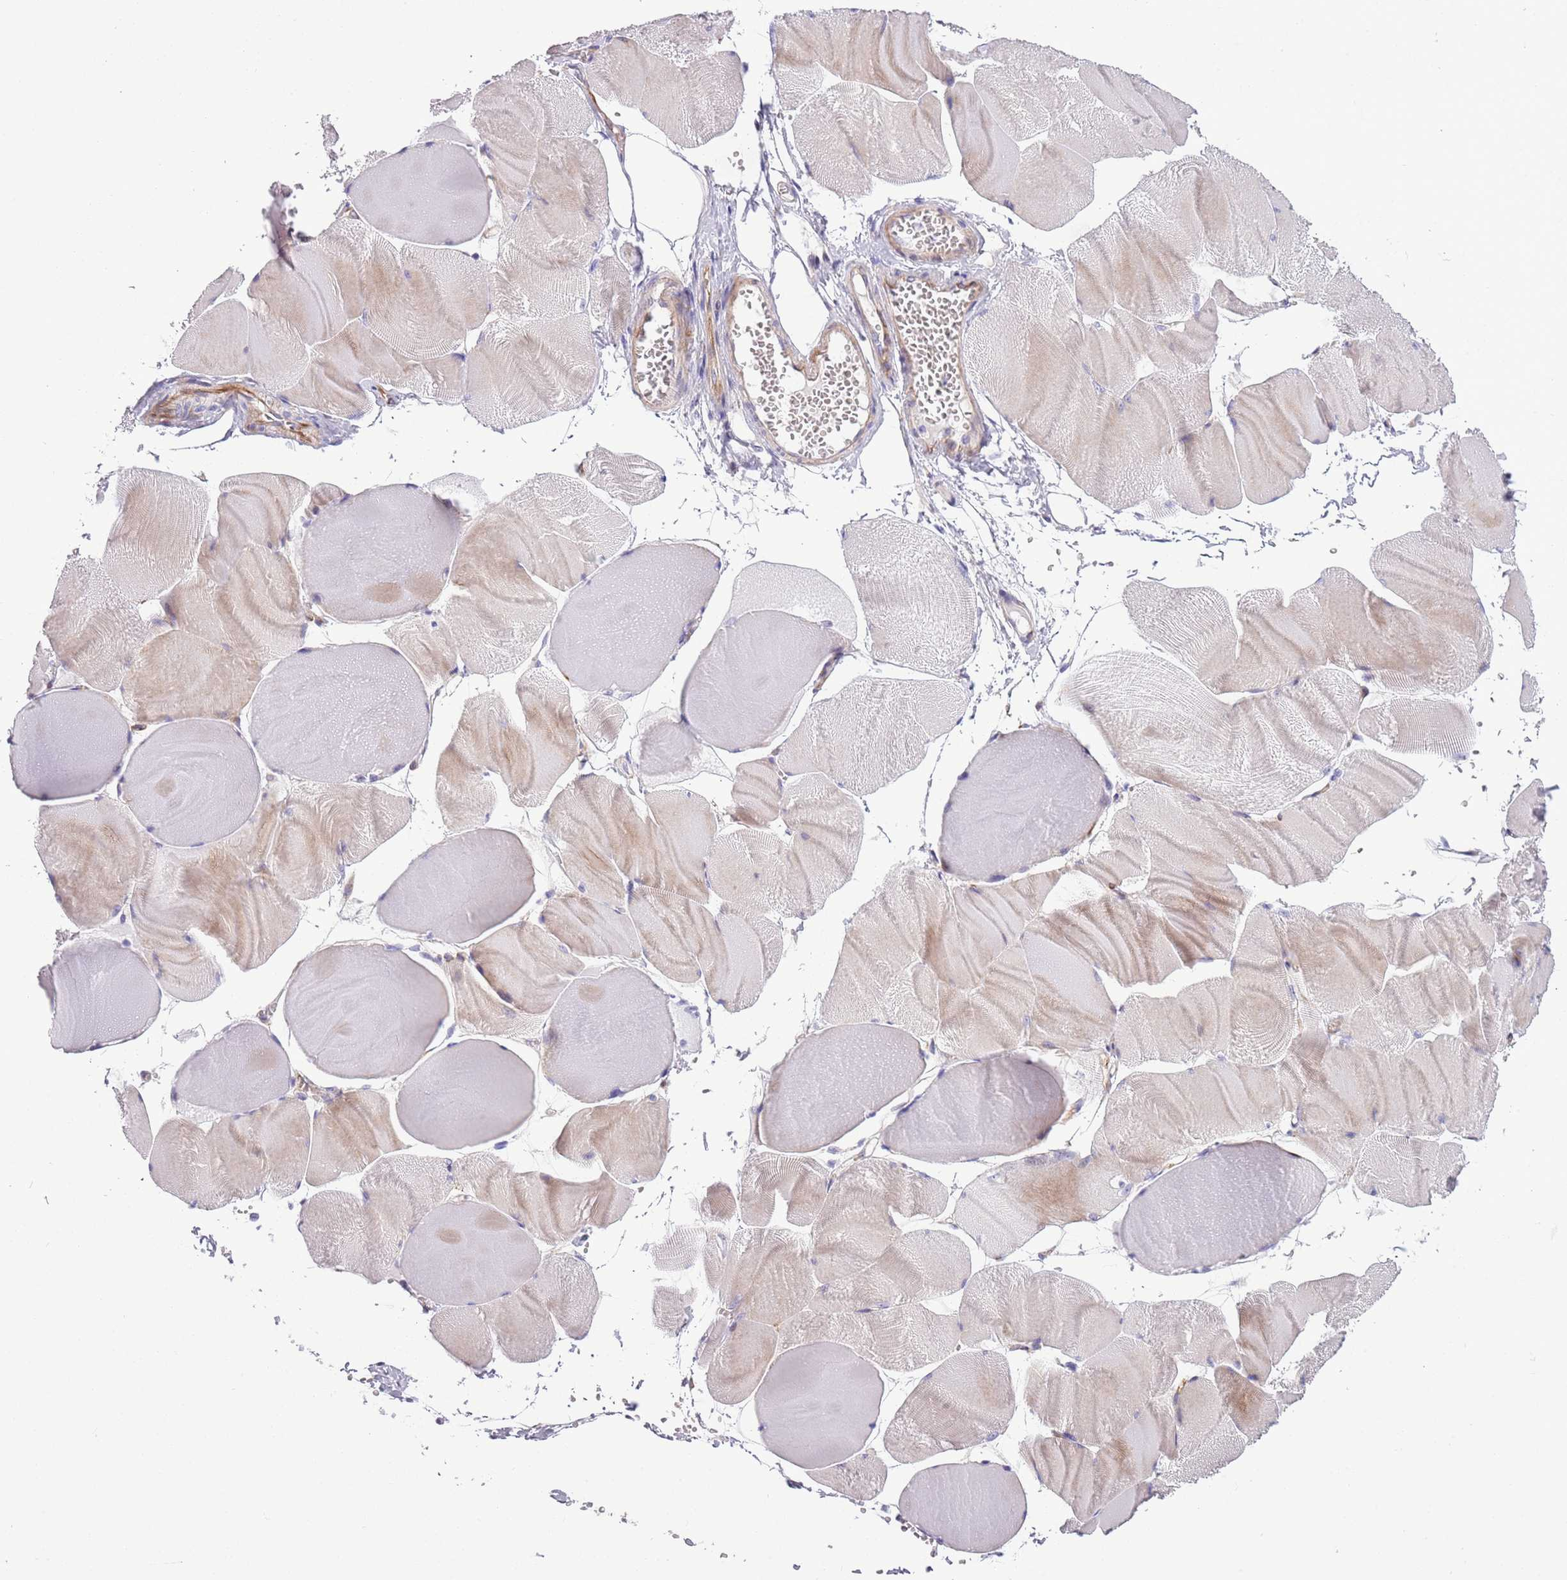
{"staining": {"intensity": "weak", "quantity": "25%-75%", "location": "cytoplasmic/membranous"}, "tissue": "skeletal muscle", "cell_type": "Myocytes", "image_type": "normal", "snomed": [{"axis": "morphology", "description": "Normal tissue, NOS"}, {"axis": "morphology", "description": "Basal cell carcinoma"}, {"axis": "topography", "description": "Skeletal muscle"}], "caption": "Immunohistochemical staining of unremarkable skeletal muscle demonstrates low levels of weak cytoplasmic/membranous staining in approximately 25%-75% of myocytes. Nuclei are stained in blue.", "gene": "MRPL32", "patient": {"sex": "female", "age": 64}}